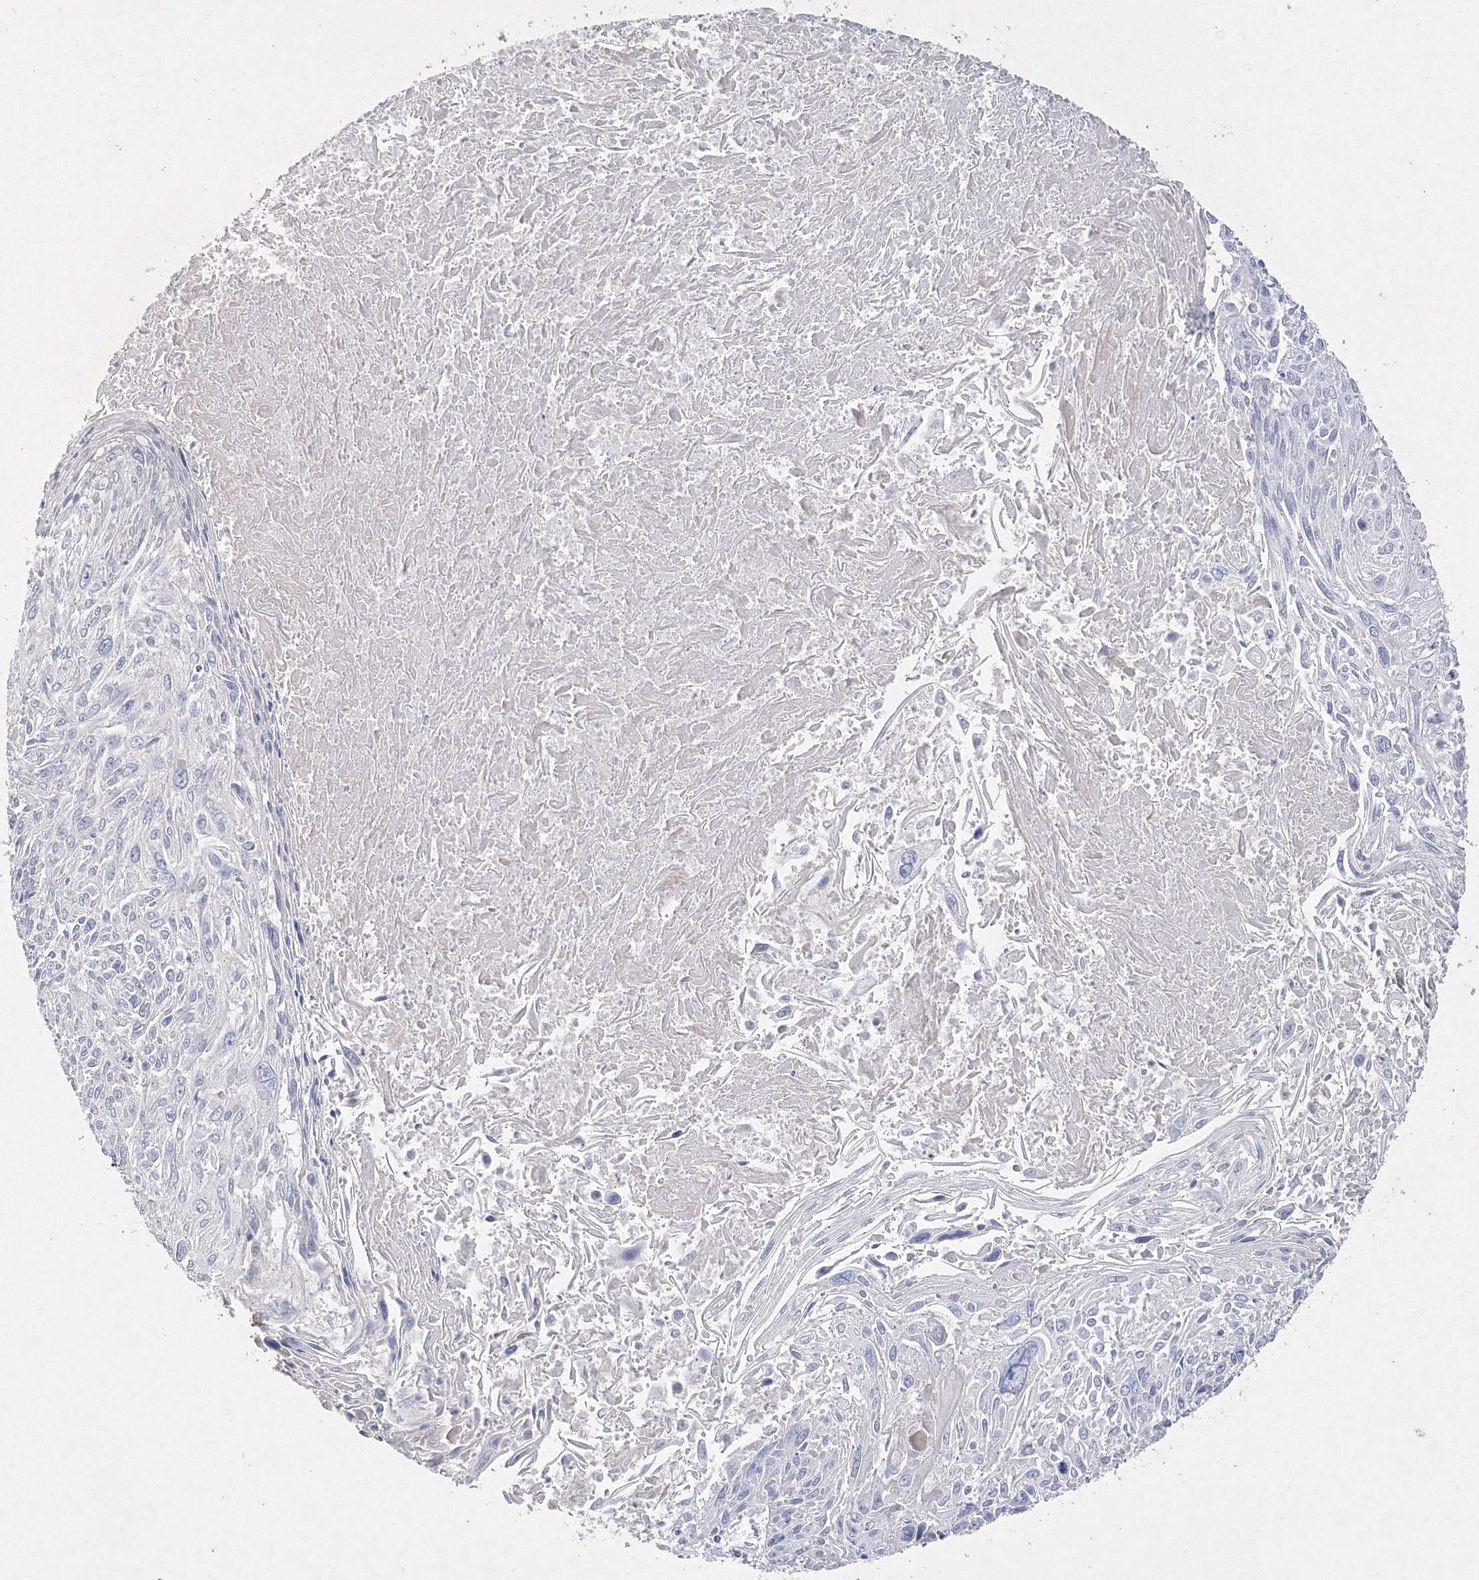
{"staining": {"intensity": "negative", "quantity": "none", "location": "none"}, "tissue": "cervical cancer", "cell_type": "Tumor cells", "image_type": "cancer", "snomed": [{"axis": "morphology", "description": "Squamous cell carcinoma, NOS"}, {"axis": "topography", "description": "Cervix"}], "caption": "The image exhibits no significant positivity in tumor cells of cervical cancer.", "gene": "GLS", "patient": {"sex": "female", "age": 51}}